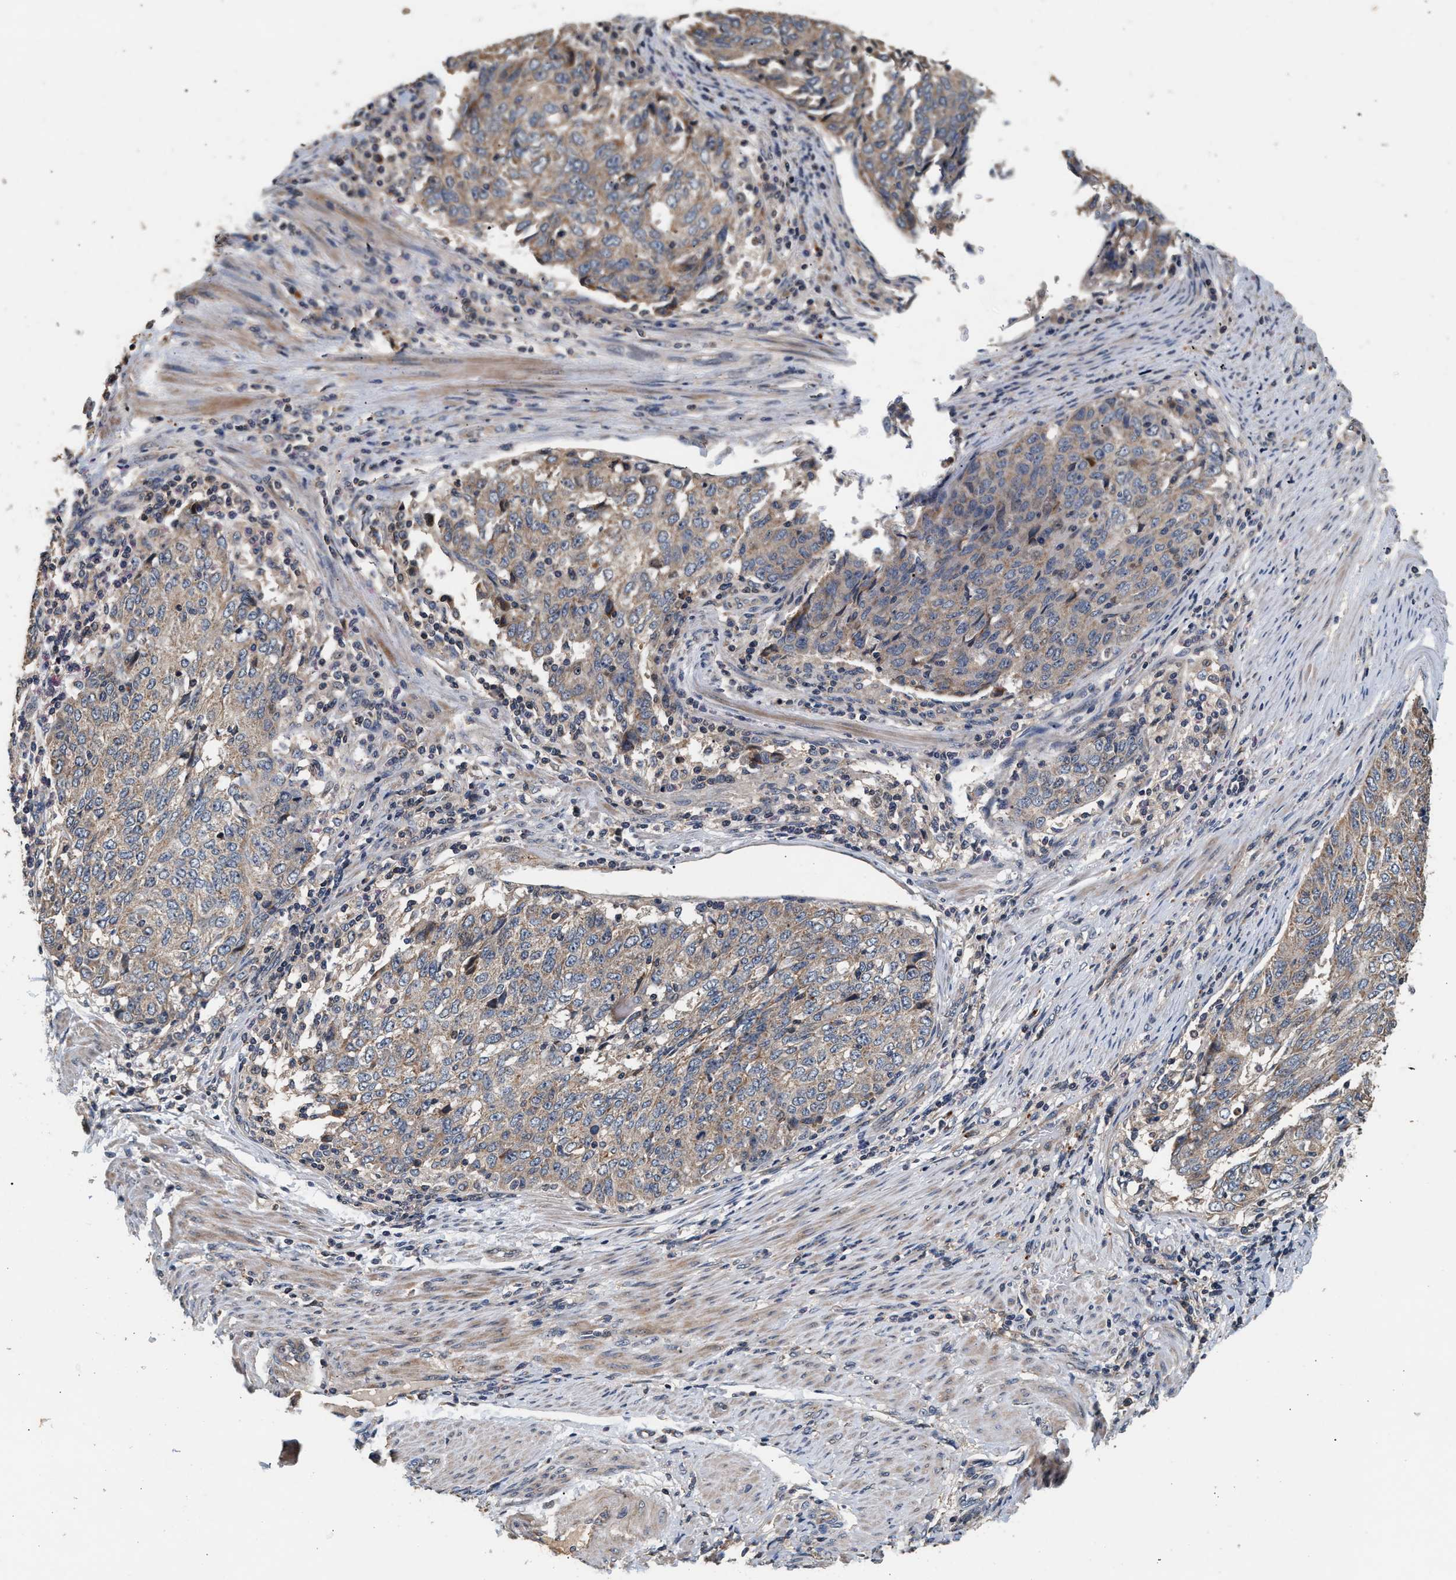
{"staining": {"intensity": "weak", "quantity": ">75%", "location": "cytoplasmic/membranous"}, "tissue": "endometrial cancer", "cell_type": "Tumor cells", "image_type": "cancer", "snomed": [{"axis": "morphology", "description": "Adenocarcinoma, NOS"}, {"axis": "topography", "description": "Endometrium"}], "caption": "Approximately >75% of tumor cells in human adenocarcinoma (endometrial) demonstrate weak cytoplasmic/membranous protein expression as visualized by brown immunohistochemical staining.", "gene": "PTGR3", "patient": {"sex": "female", "age": 80}}